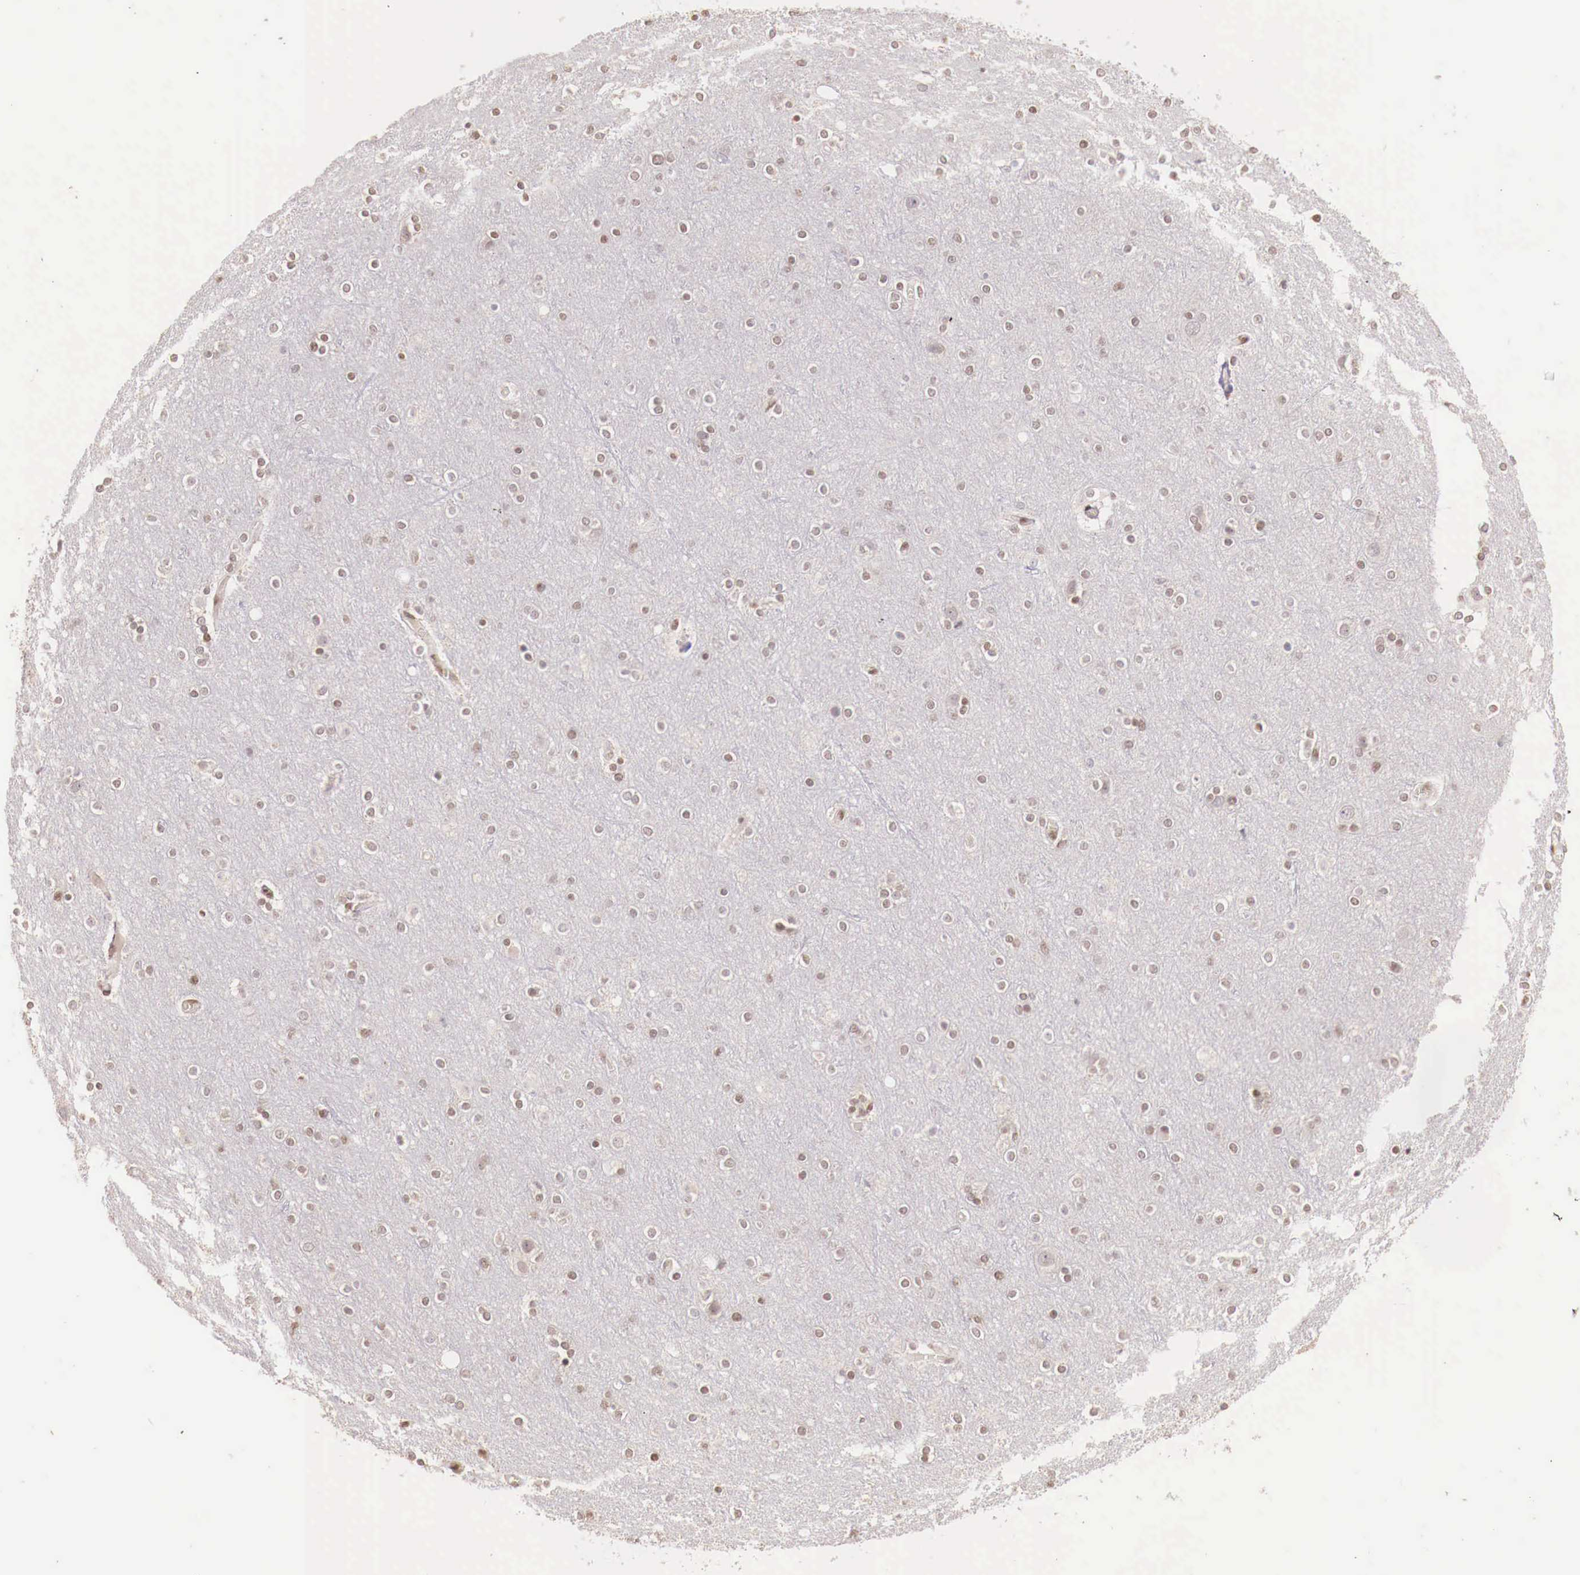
{"staining": {"intensity": "weak", "quantity": "25%-75%", "location": "nuclear"}, "tissue": "cerebral cortex", "cell_type": "Endothelial cells", "image_type": "normal", "snomed": [{"axis": "morphology", "description": "Normal tissue, NOS"}, {"axis": "topography", "description": "Cerebral cortex"}], "caption": "Weak nuclear expression is appreciated in approximately 25%-75% of endothelial cells in benign cerebral cortex. (DAB = brown stain, brightfield microscopy at high magnification).", "gene": "SP1", "patient": {"sex": "female", "age": 54}}